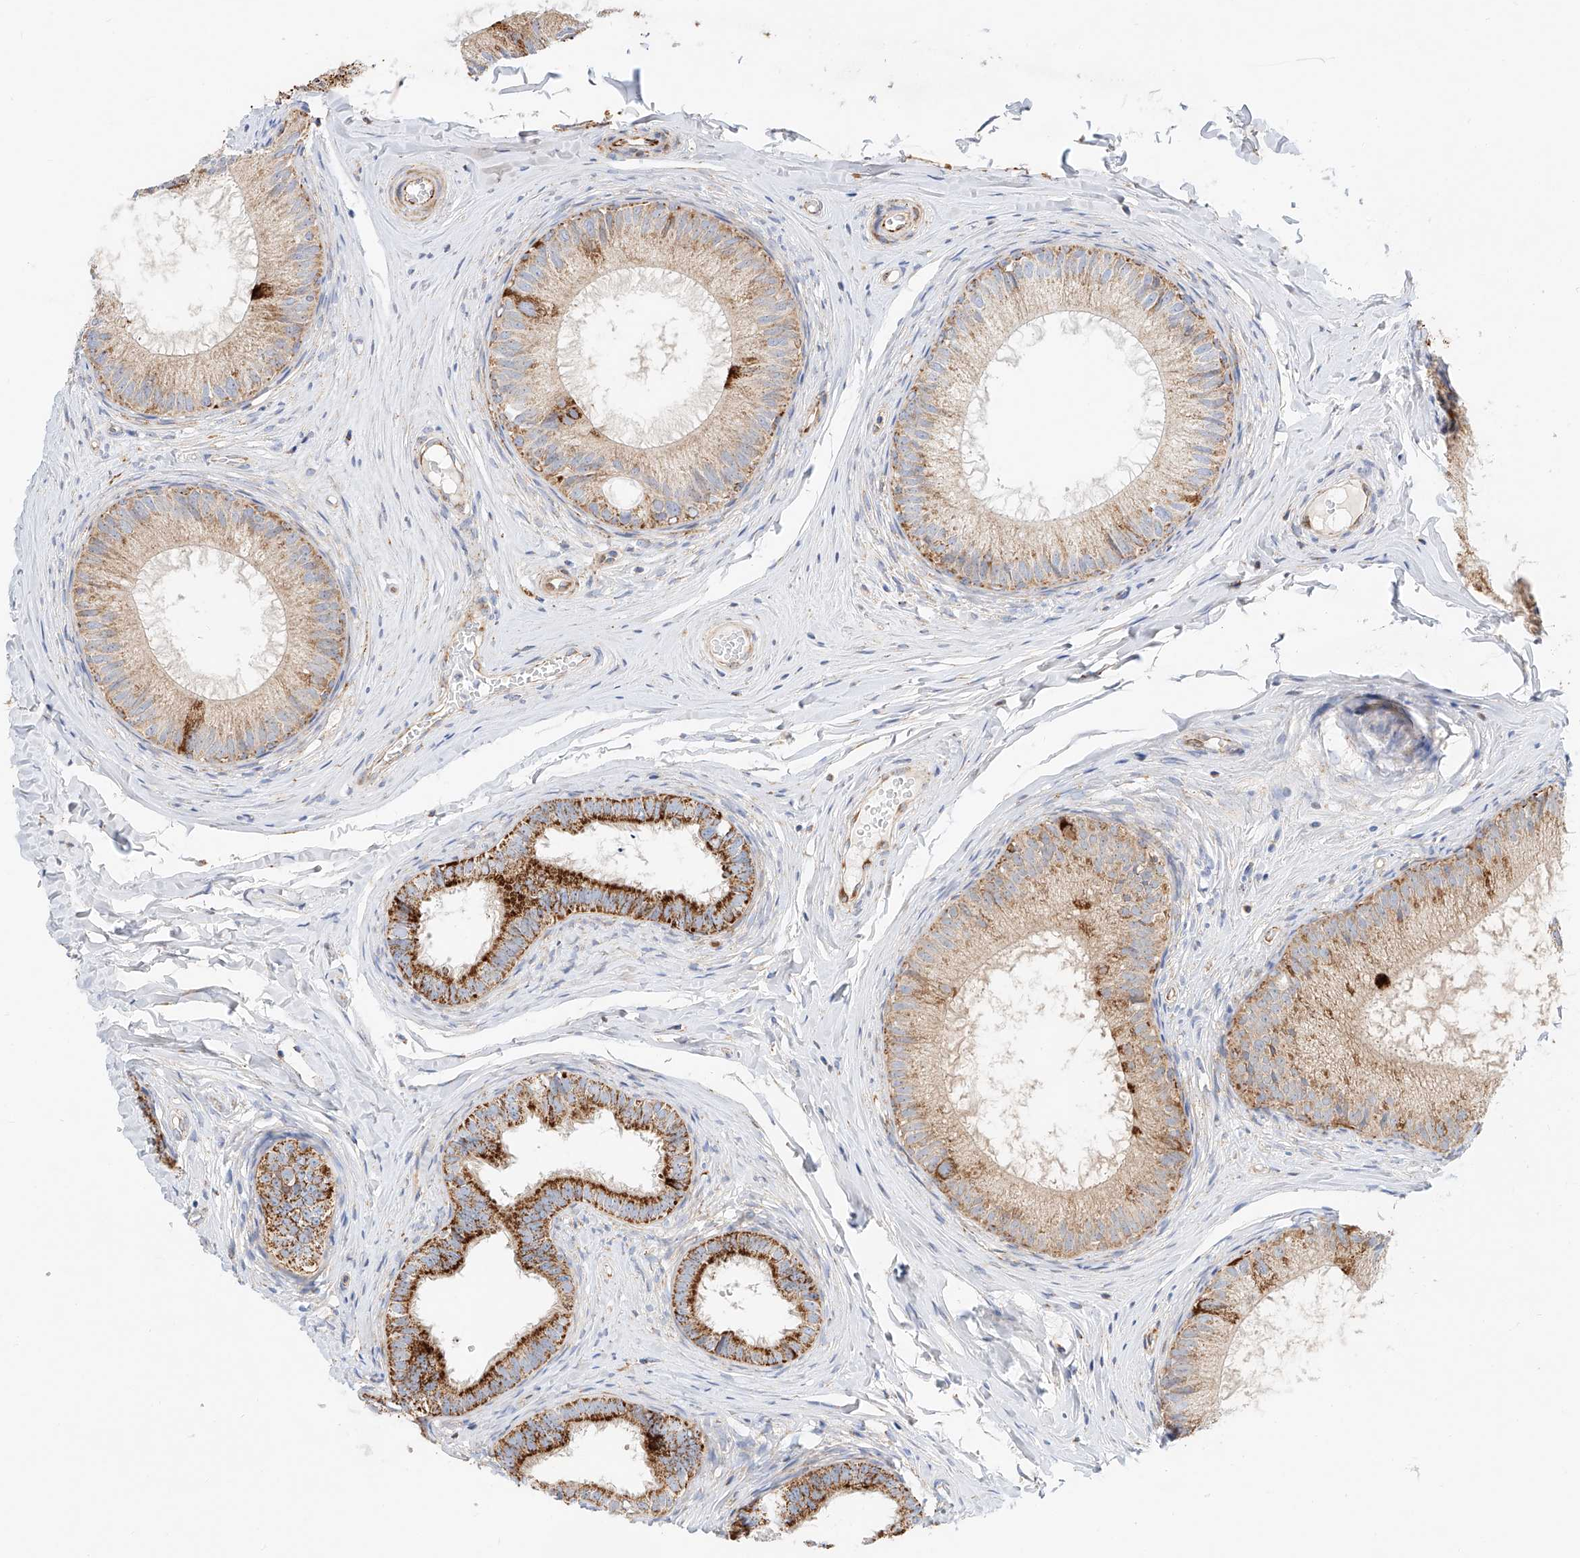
{"staining": {"intensity": "strong", "quantity": "25%-75%", "location": "cytoplasmic/membranous"}, "tissue": "epididymis", "cell_type": "Glandular cells", "image_type": "normal", "snomed": [{"axis": "morphology", "description": "Normal tissue, NOS"}, {"axis": "topography", "description": "Epididymis"}], "caption": "Immunohistochemical staining of normal epididymis exhibits 25%-75% levels of strong cytoplasmic/membranous protein expression in about 25%-75% of glandular cells. The protein of interest is shown in brown color, while the nuclei are stained blue.", "gene": "CST9", "patient": {"sex": "male", "age": 34}}